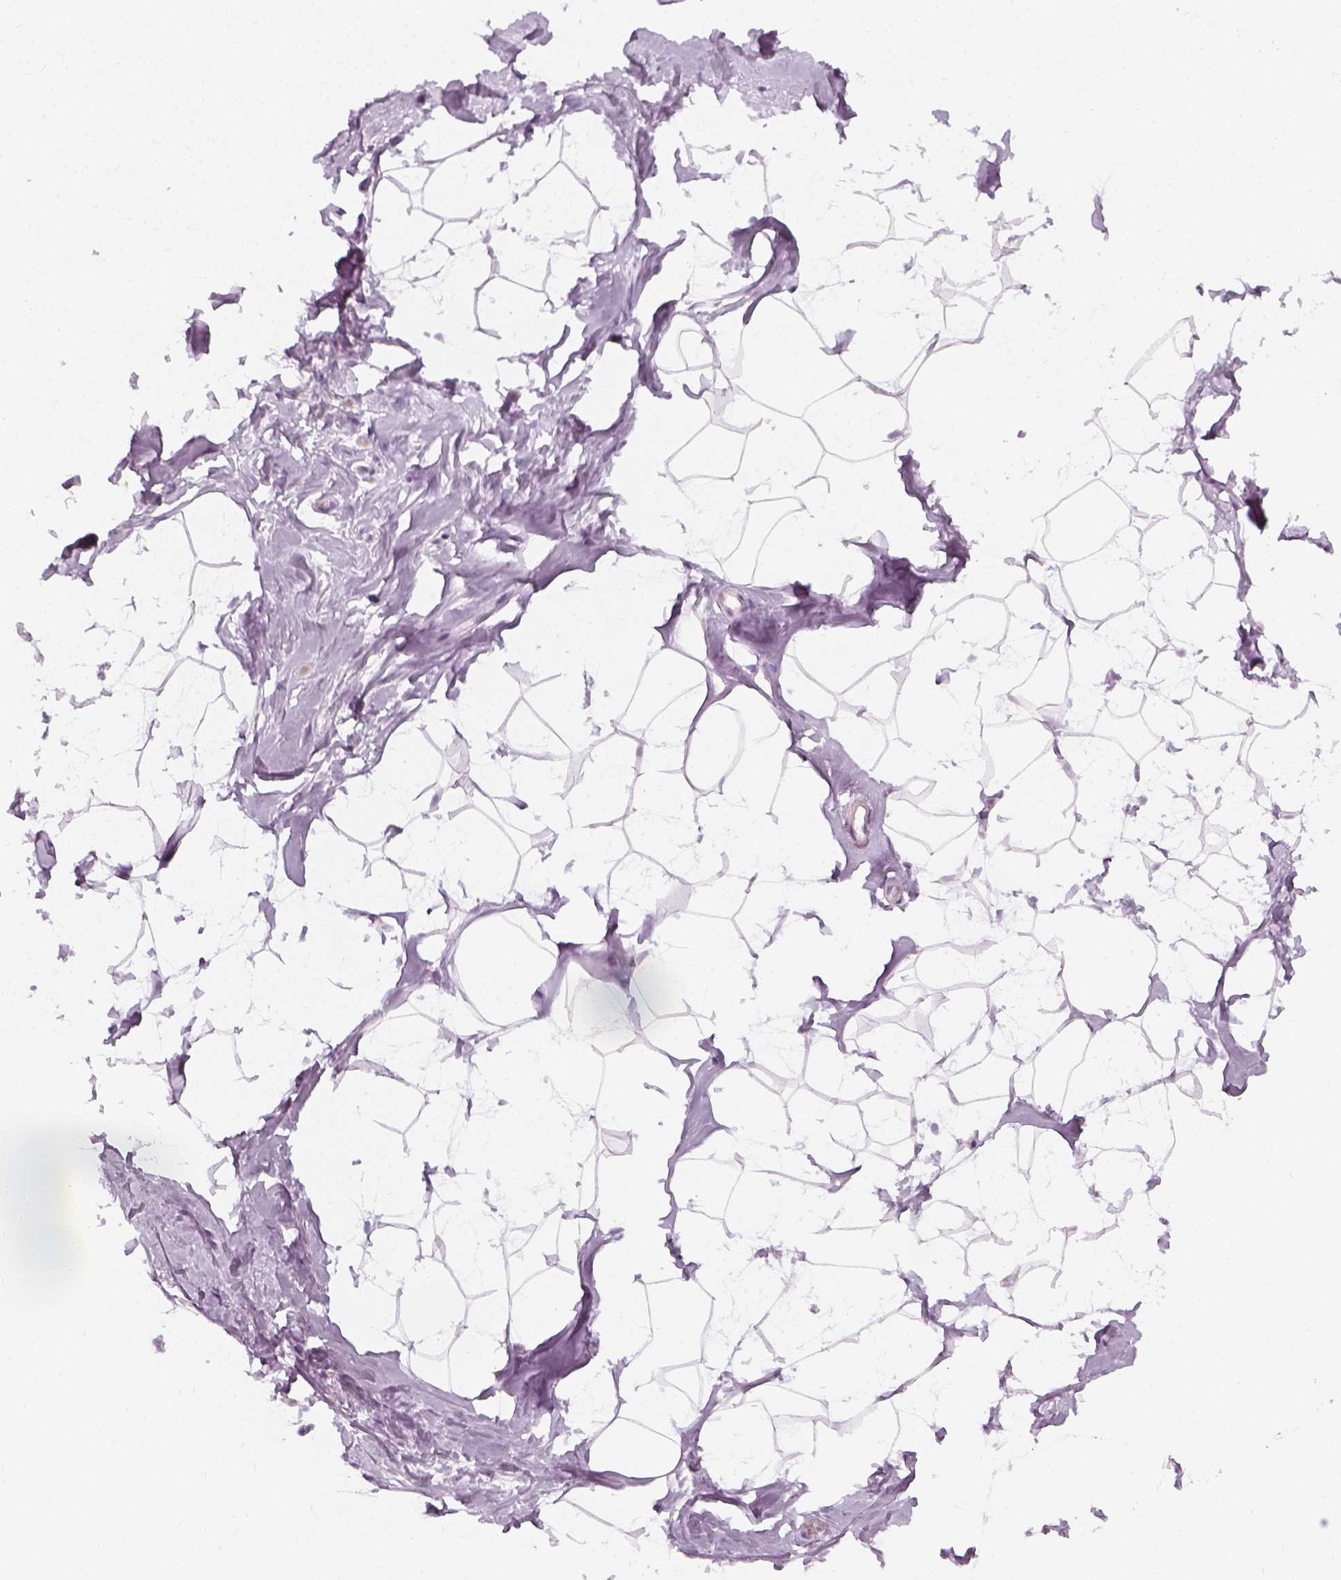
{"staining": {"intensity": "negative", "quantity": "none", "location": "none"}, "tissue": "breast", "cell_type": "Adipocytes", "image_type": "normal", "snomed": [{"axis": "morphology", "description": "Normal tissue, NOS"}, {"axis": "topography", "description": "Breast"}], "caption": "Adipocytes show no significant expression in unremarkable breast. (DAB (3,3'-diaminobenzidine) IHC visualized using brightfield microscopy, high magnification).", "gene": "PRAME", "patient": {"sex": "female", "age": 32}}